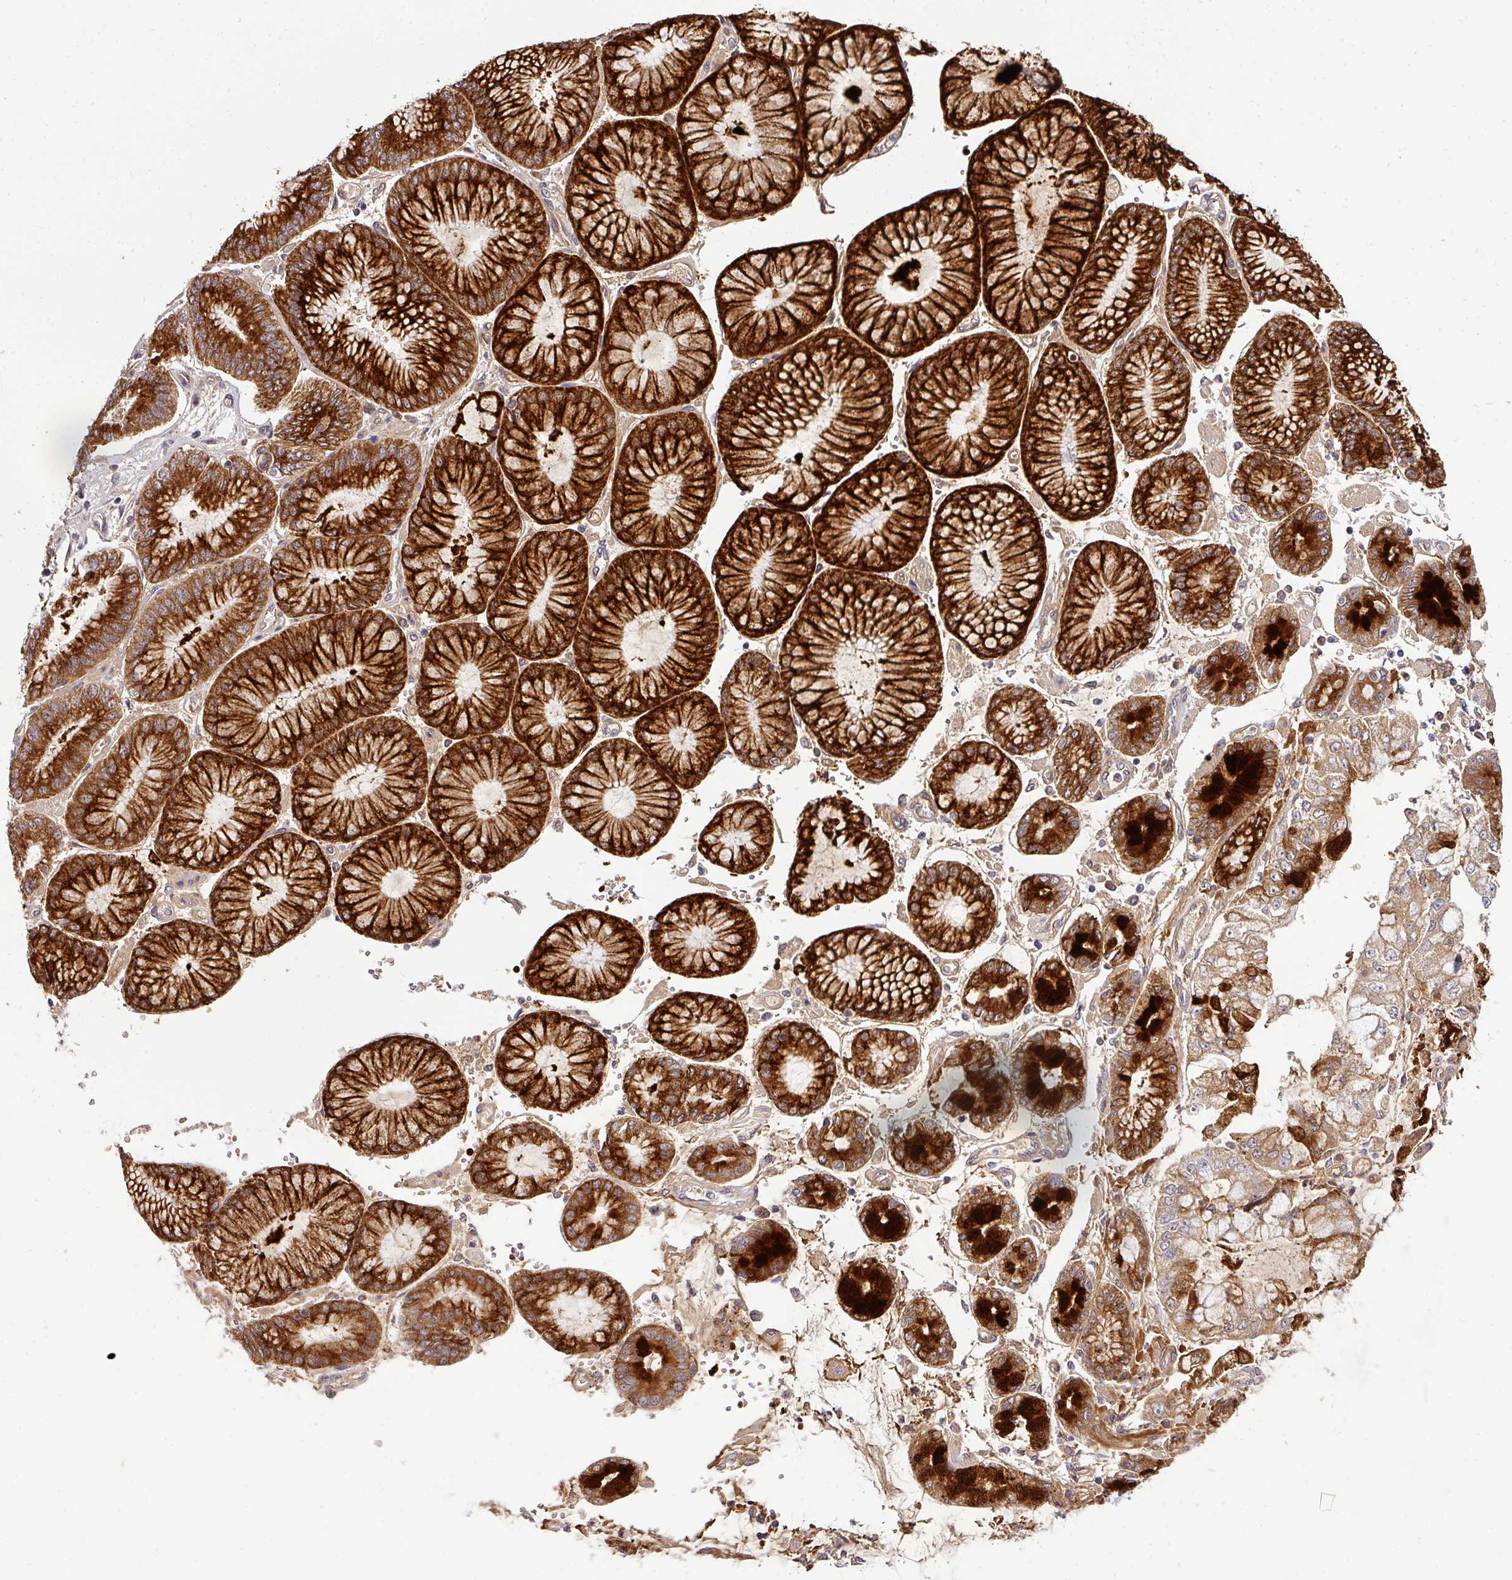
{"staining": {"intensity": "strong", "quantity": ">75%", "location": "cytoplasmic/membranous"}, "tissue": "stomach cancer", "cell_type": "Tumor cells", "image_type": "cancer", "snomed": [{"axis": "morphology", "description": "Adenocarcinoma, NOS"}, {"axis": "topography", "description": "Stomach"}], "caption": "Immunohistochemistry (IHC) staining of stomach adenocarcinoma, which exhibits high levels of strong cytoplasmic/membranous expression in approximately >75% of tumor cells indicating strong cytoplasmic/membranous protein expression. The staining was performed using DAB (3,3'-diaminobenzidine) (brown) for protein detection and nuclei were counterstained in hematoxylin (blue).", "gene": "NAPSA", "patient": {"sex": "male", "age": 76}}